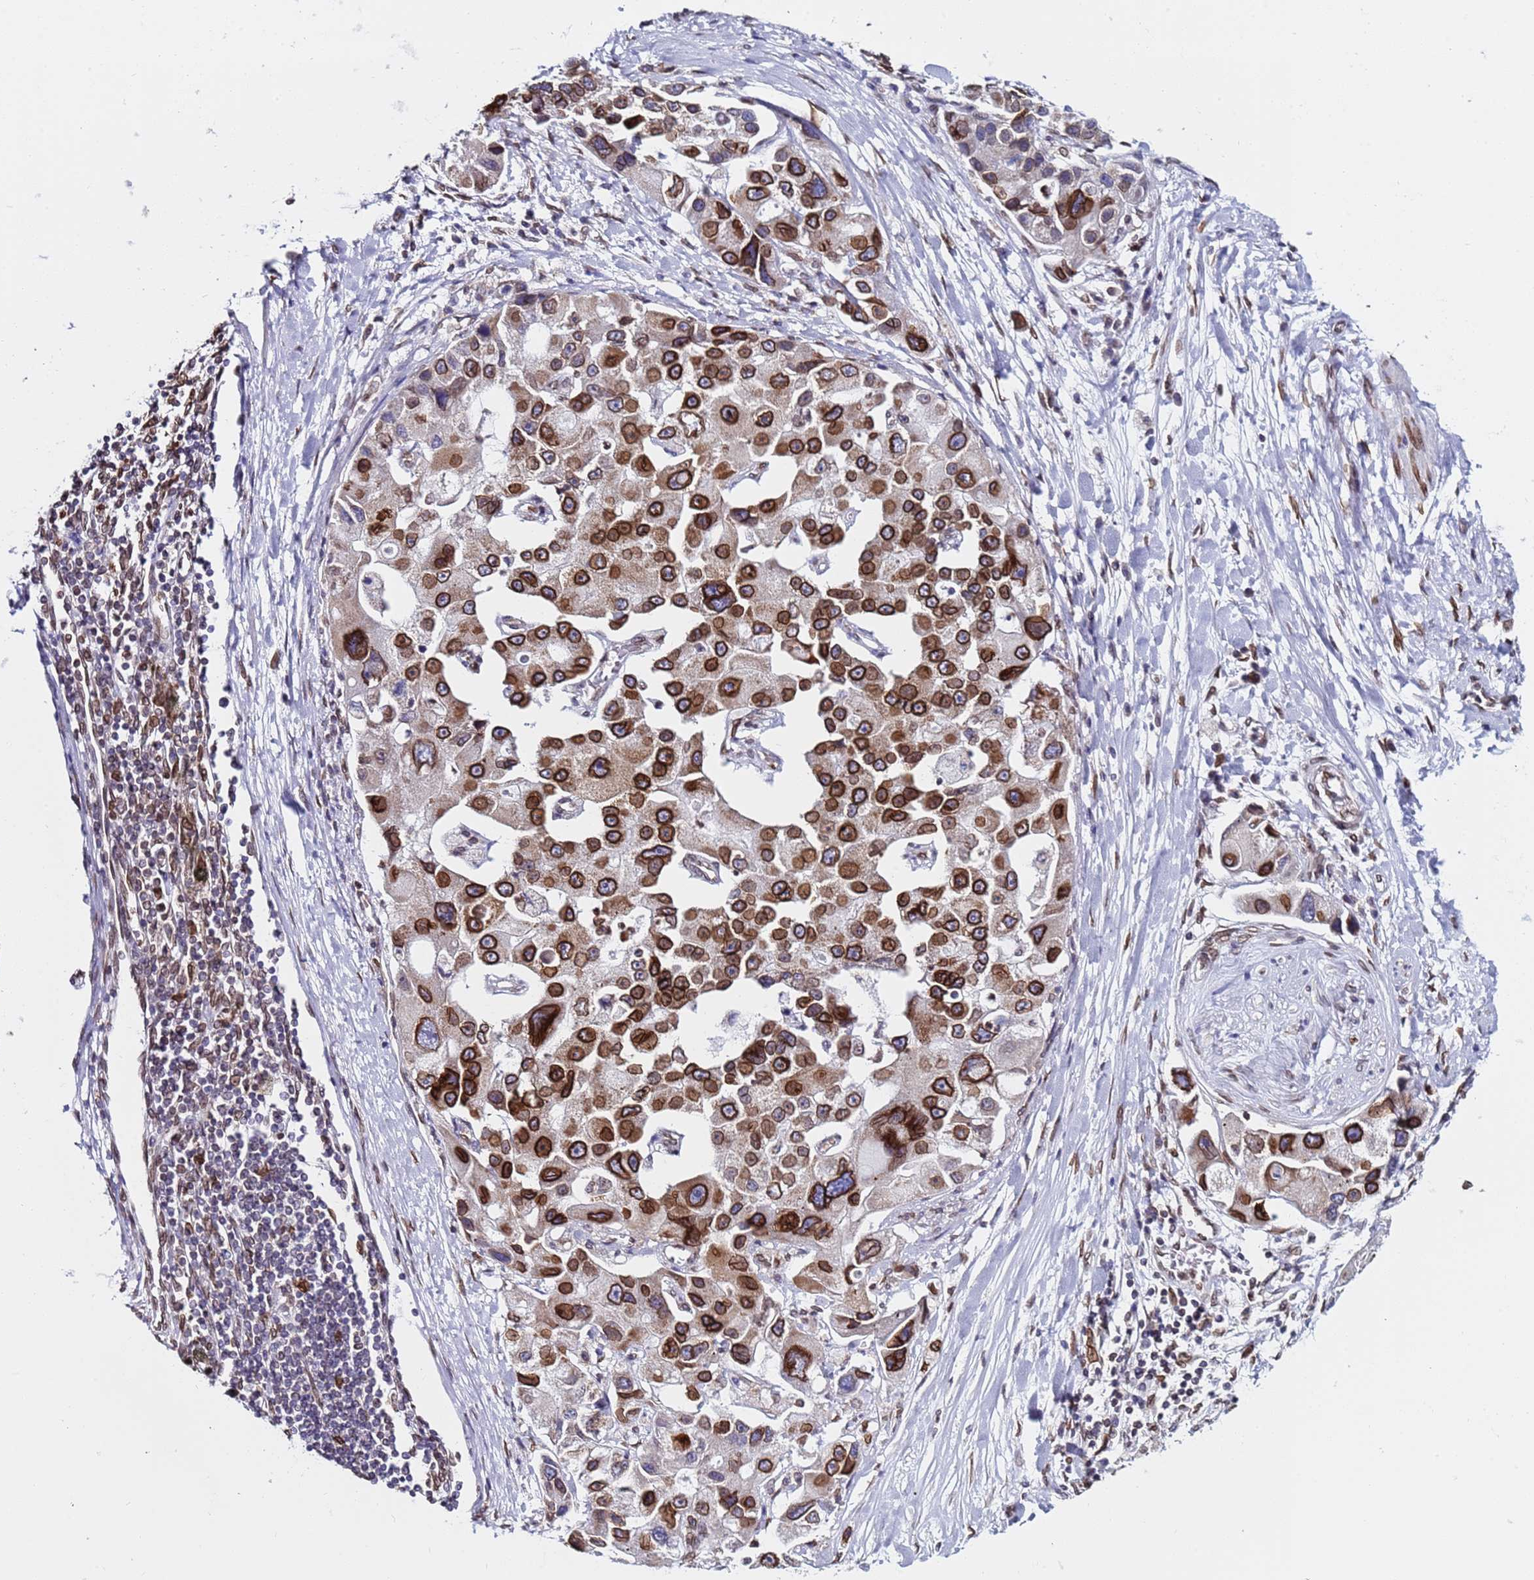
{"staining": {"intensity": "strong", "quantity": "25%-75%", "location": "cytoplasmic/membranous,nuclear"}, "tissue": "lung cancer", "cell_type": "Tumor cells", "image_type": "cancer", "snomed": [{"axis": "morphology", "description": "Adenocarcinoma, NOS"}, {"axis": "topography", "description": "Lung"}], "caption": "IHC (DAB (3,3'-diaminobenzidine)) staining of human adenocarcinoma (lung) displays strong cytoplasmic/membranous and nuclear protein expression in approximately 25%-75% of tumor cells. The protein is stained brown, and the nuclei are stained in blue (DAB IHC with brightfield microscopy, high magnification).", "gene": "TOR1AIP1", "patient": {"sex": "female", "age": 54}}